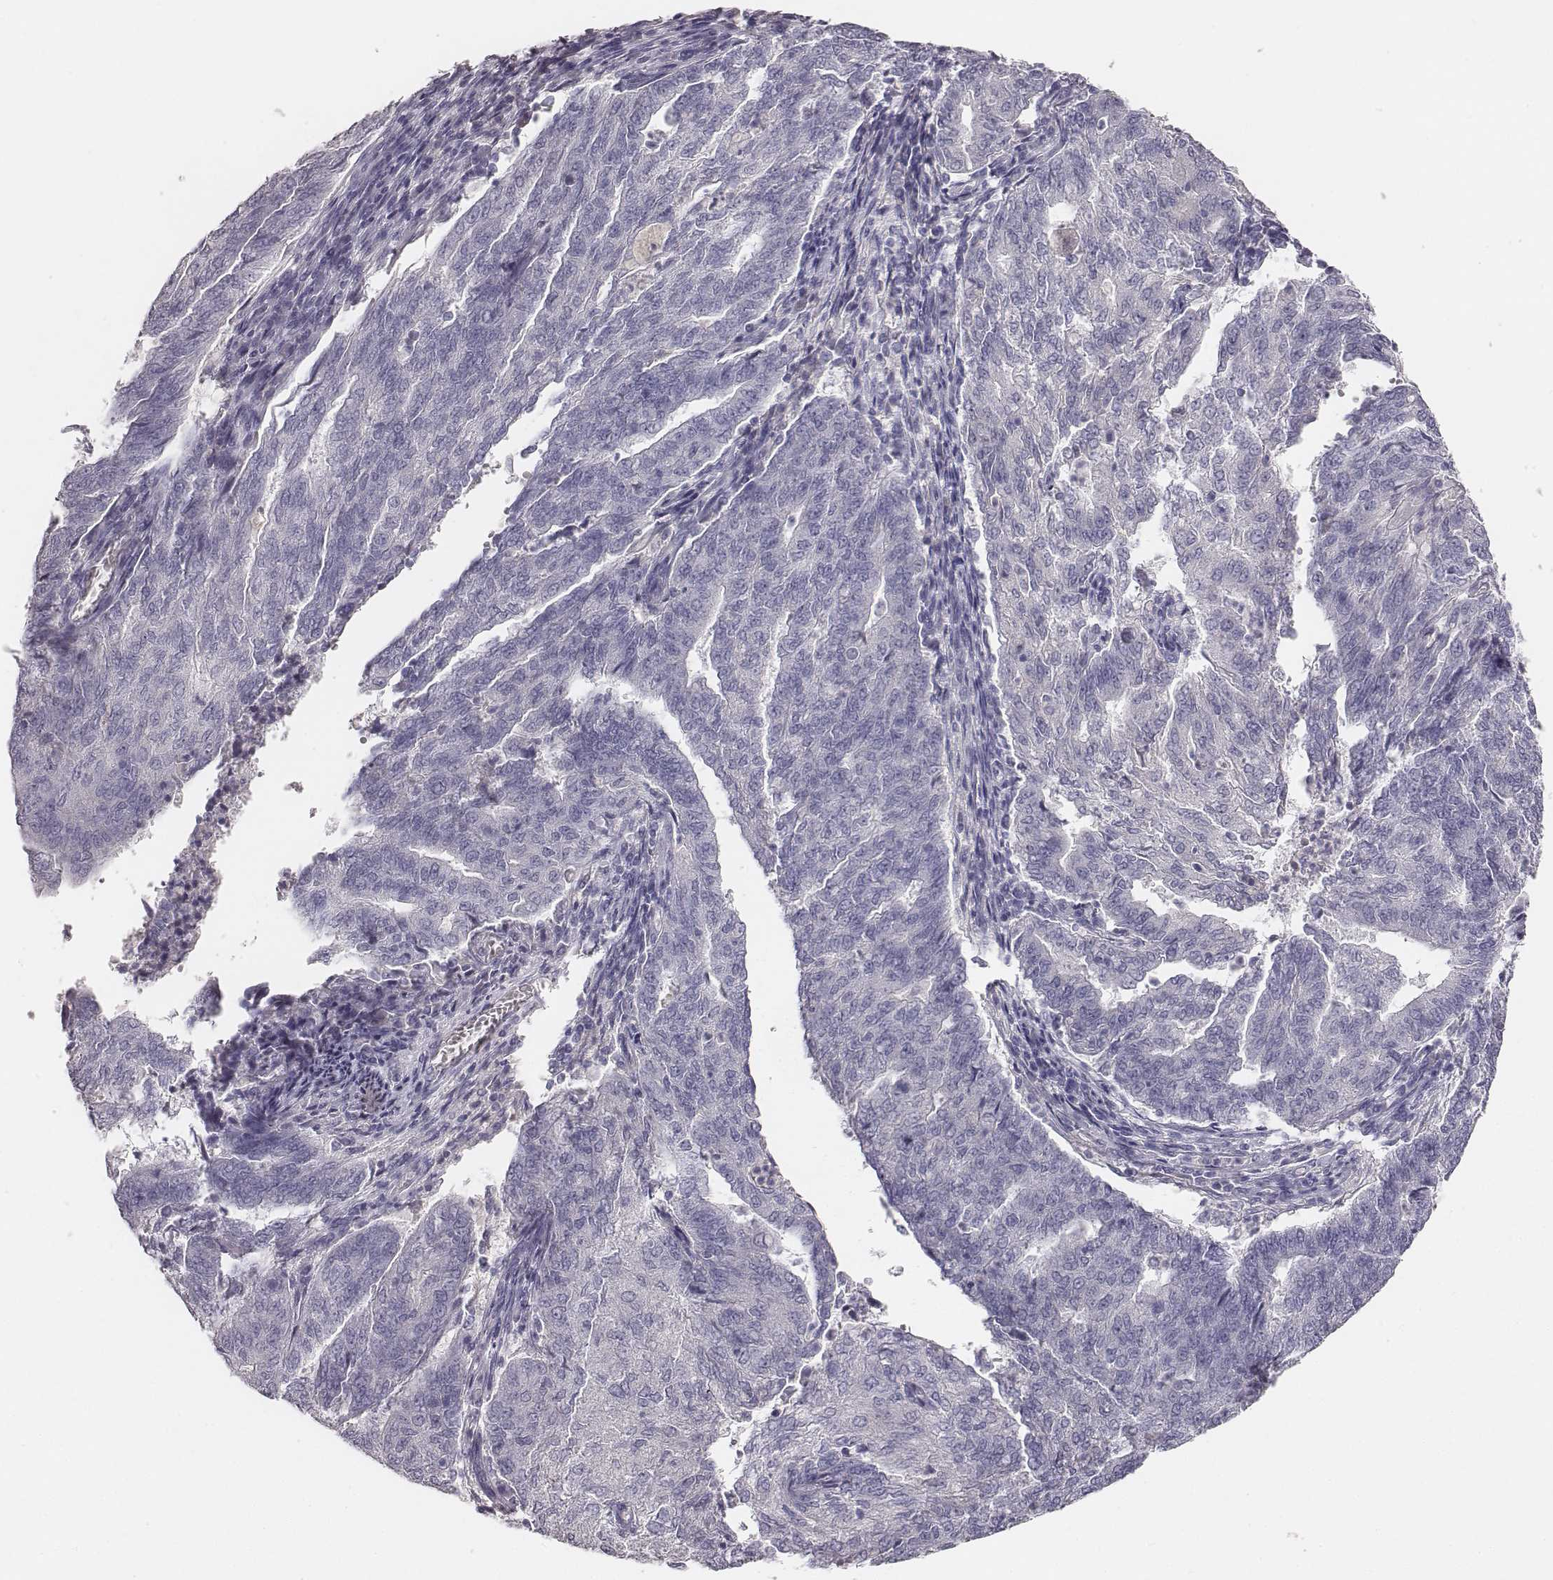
{"staining": {"intensity": "negative", "quantity": "none", "location": "none"}, "tissue": "endometrial cancer", "cell_type": "Tumor cells", "image_type": "cancer", "snomed": [{"axis": "morphology", "description": "Adenocarcinoma, NOS"}, {"axis": "topography", "description": "Endometrium"}], "caption": "Tumor cells show no significant positivity in endometrial cancer (adenocarcinoma). The staining is performed using DAB brown chromogen with nuclei counter-stained in using hematoxylin.", "gene": "MYH6", "patient": {"sex": "female", "age": 82}}